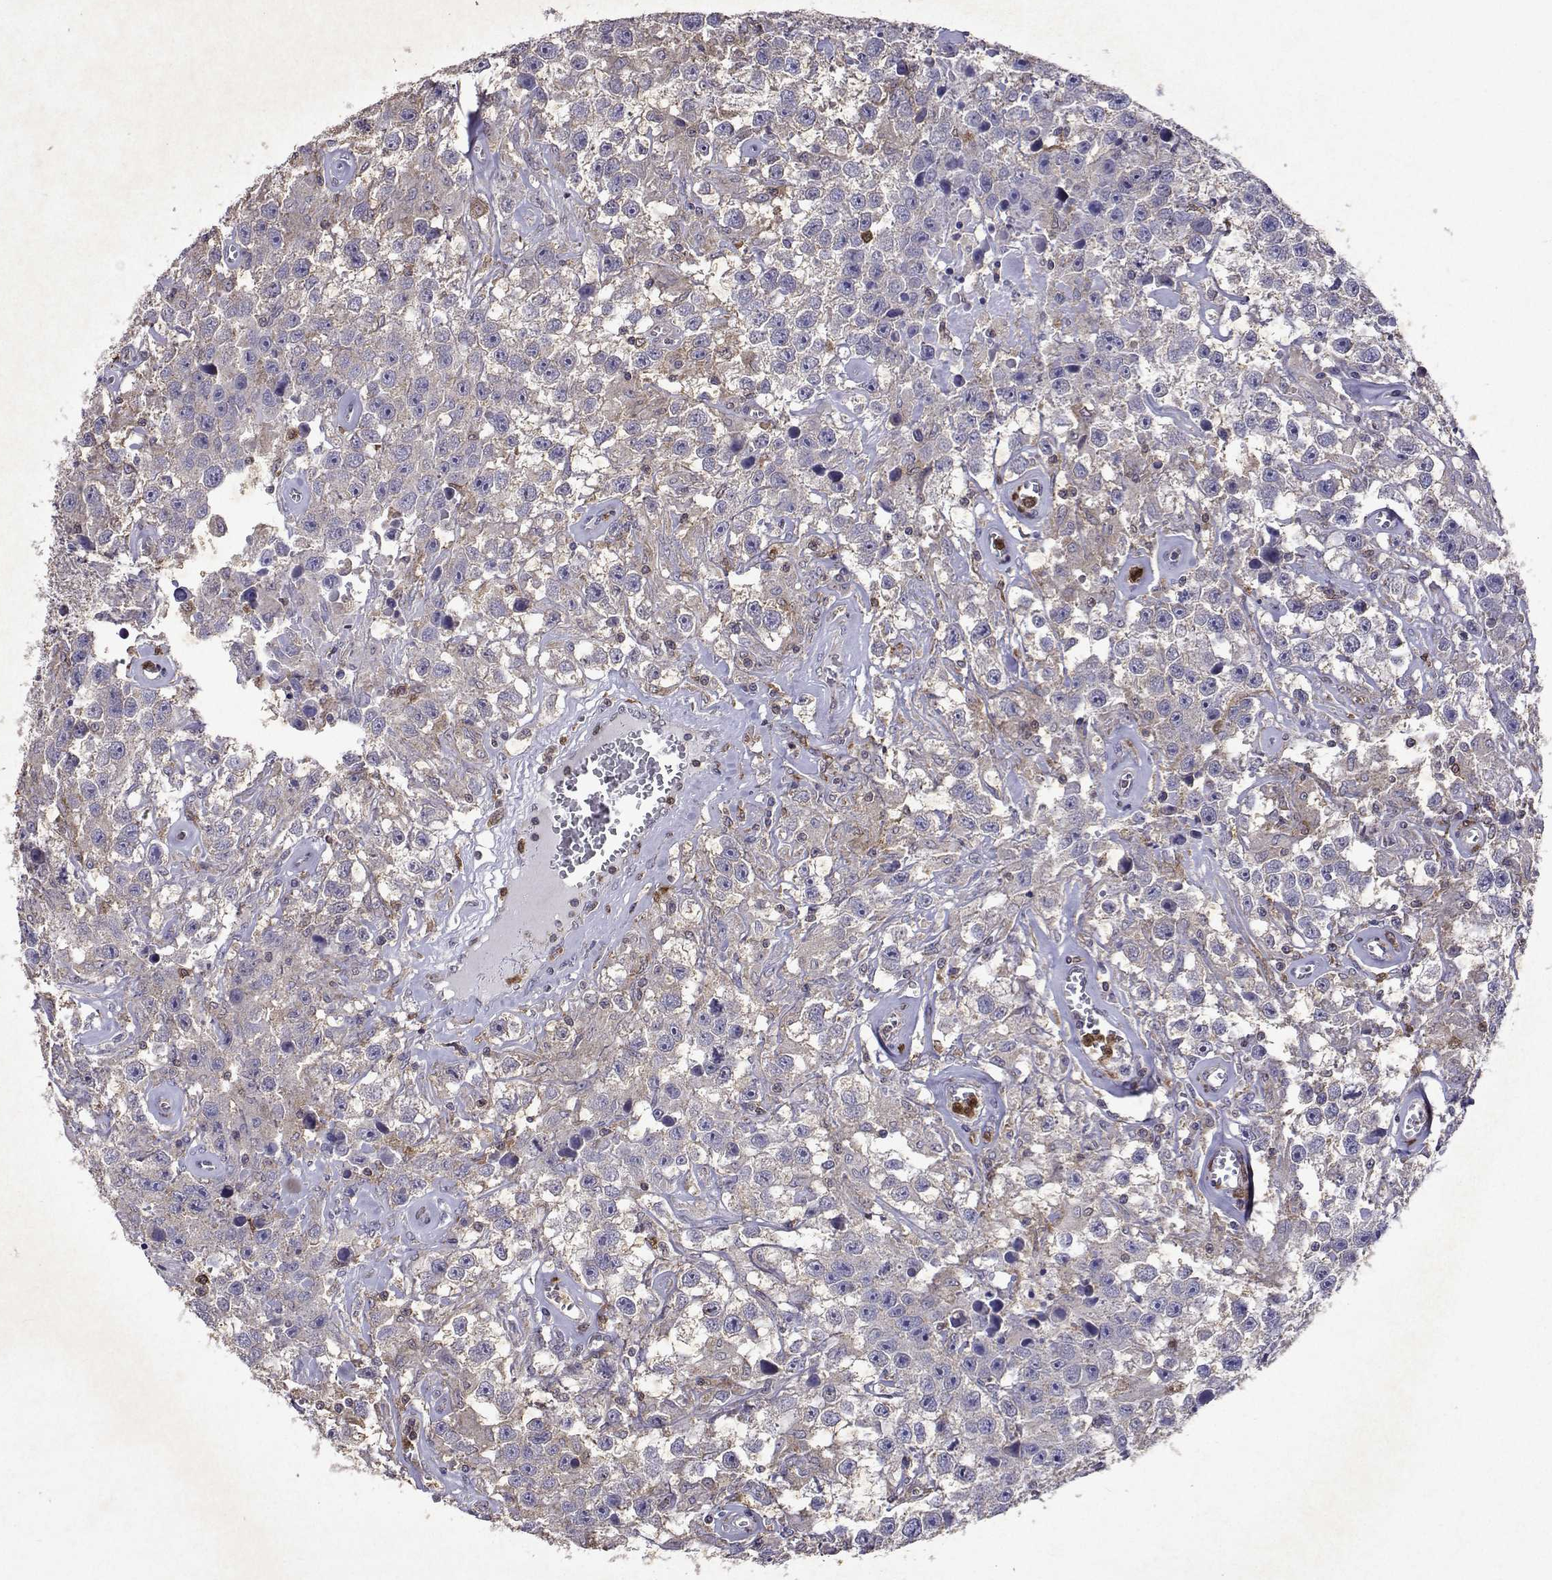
{"staining": {"intensity": "negative", "quantity": "none", "location": "none"}, "tissue": "testis cancer", "cell_type": "Tumor cells", "image_type": "cancer", "snomed": [{"axis": "morphology", "description": "Seminoma, NOS"}, {"axis": "topography", "description": "Testis"}], "caption": "High power microscopy photomicrograph of an immunohistochemistry micrograph of testis cancer, revealing no significant staining in tumor cells. Nuclei are stained in blue.", "gene": "APAF1", "patient": {"sex": "male", "age": 43}}